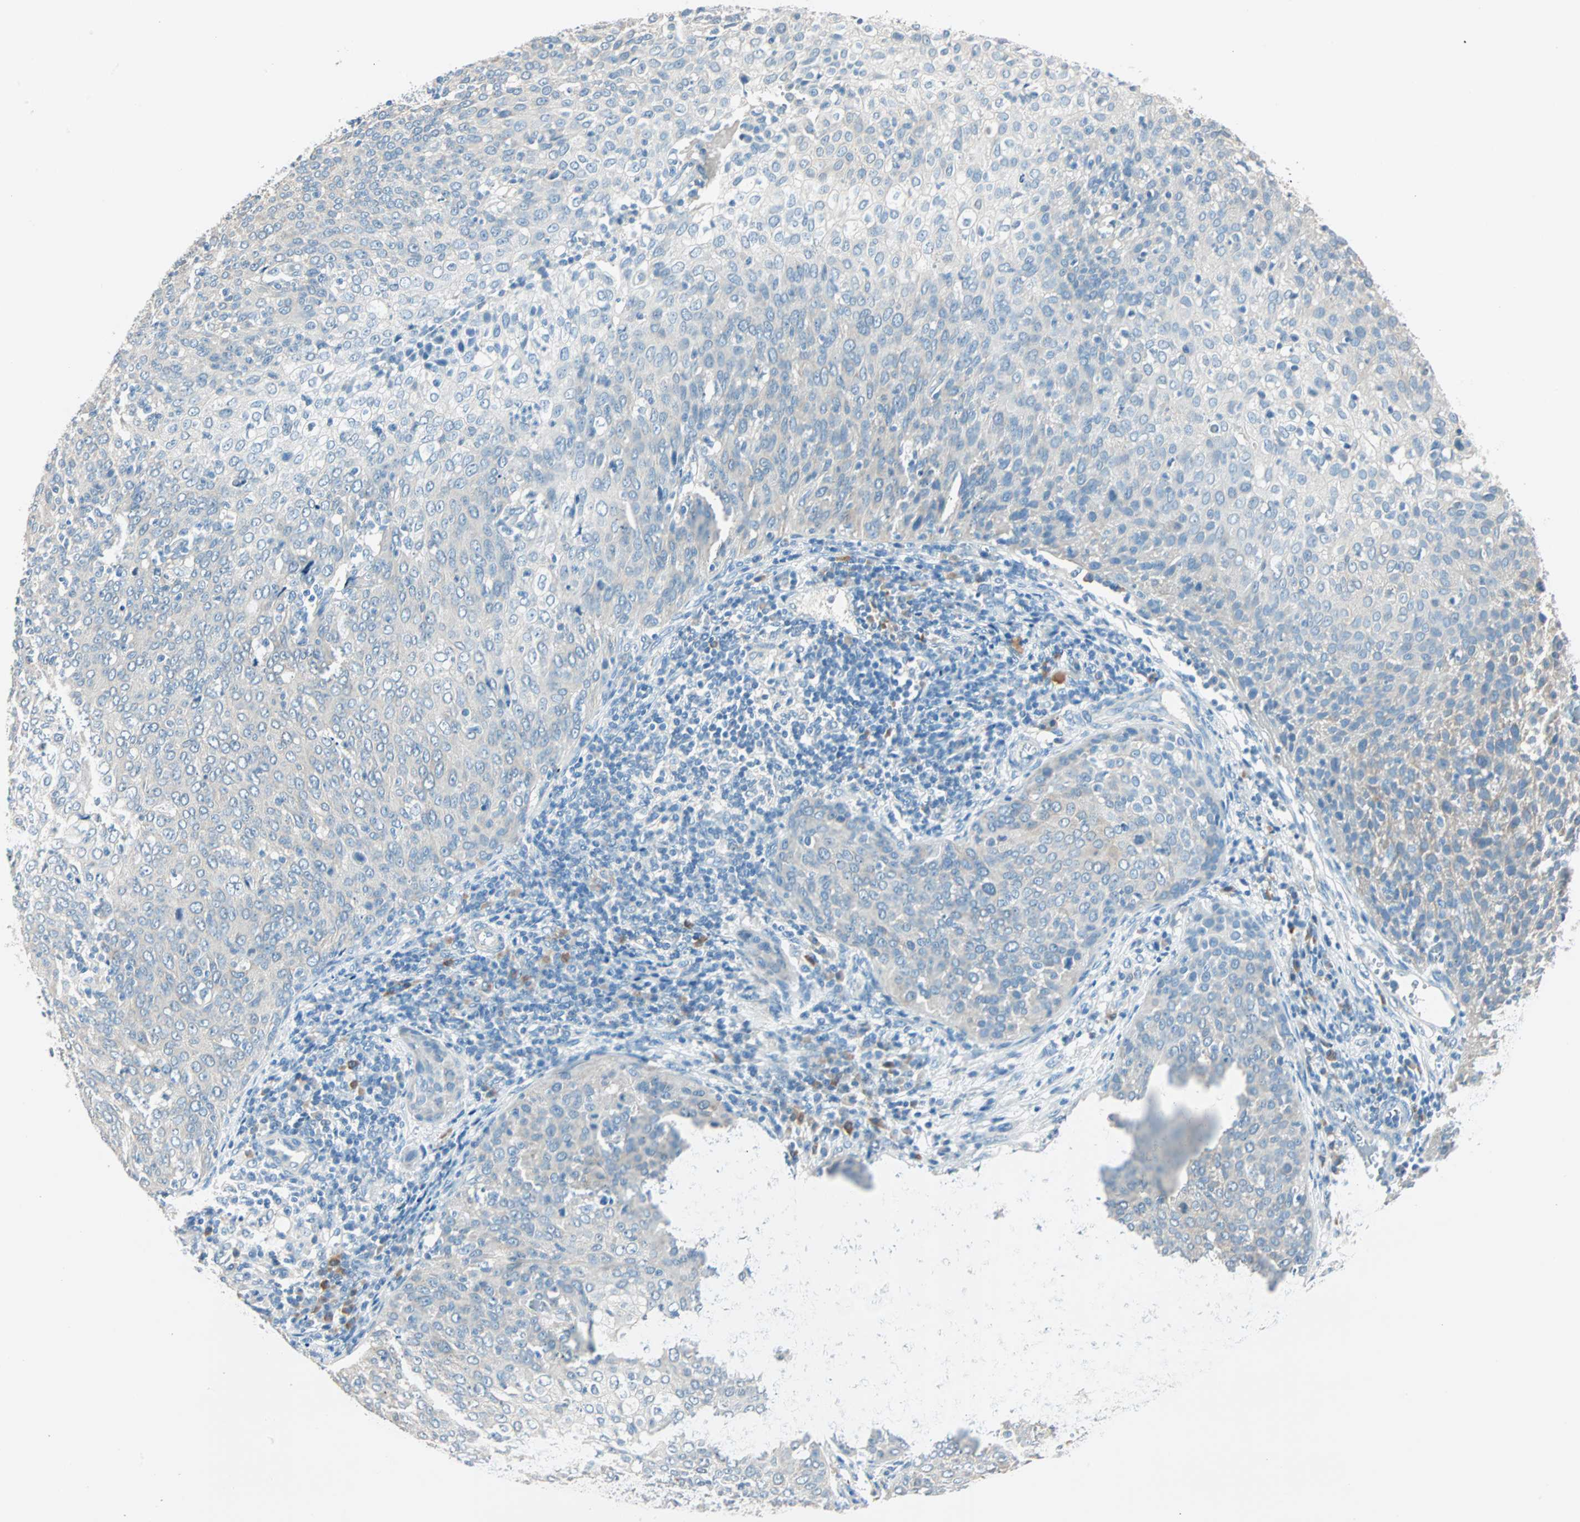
{"staining": {"intensity": "negative", "quantity": "none", "location": "none"}, "tissue": "cervical cancer", "cell_type": "Tumor cells", "image_type": "cancer", "snomed": [{"axis": "morphology", "description": "Squamous cell carcinoma, NOS"}, {"axis": "topography", "description": "Cervix"}], "caption": "Cervical cancer was stained to show a protein in brown. There is no significant expression in tumor cells.", "gene": "ATF6", "patient": {"sex": "female", "age": 38}}